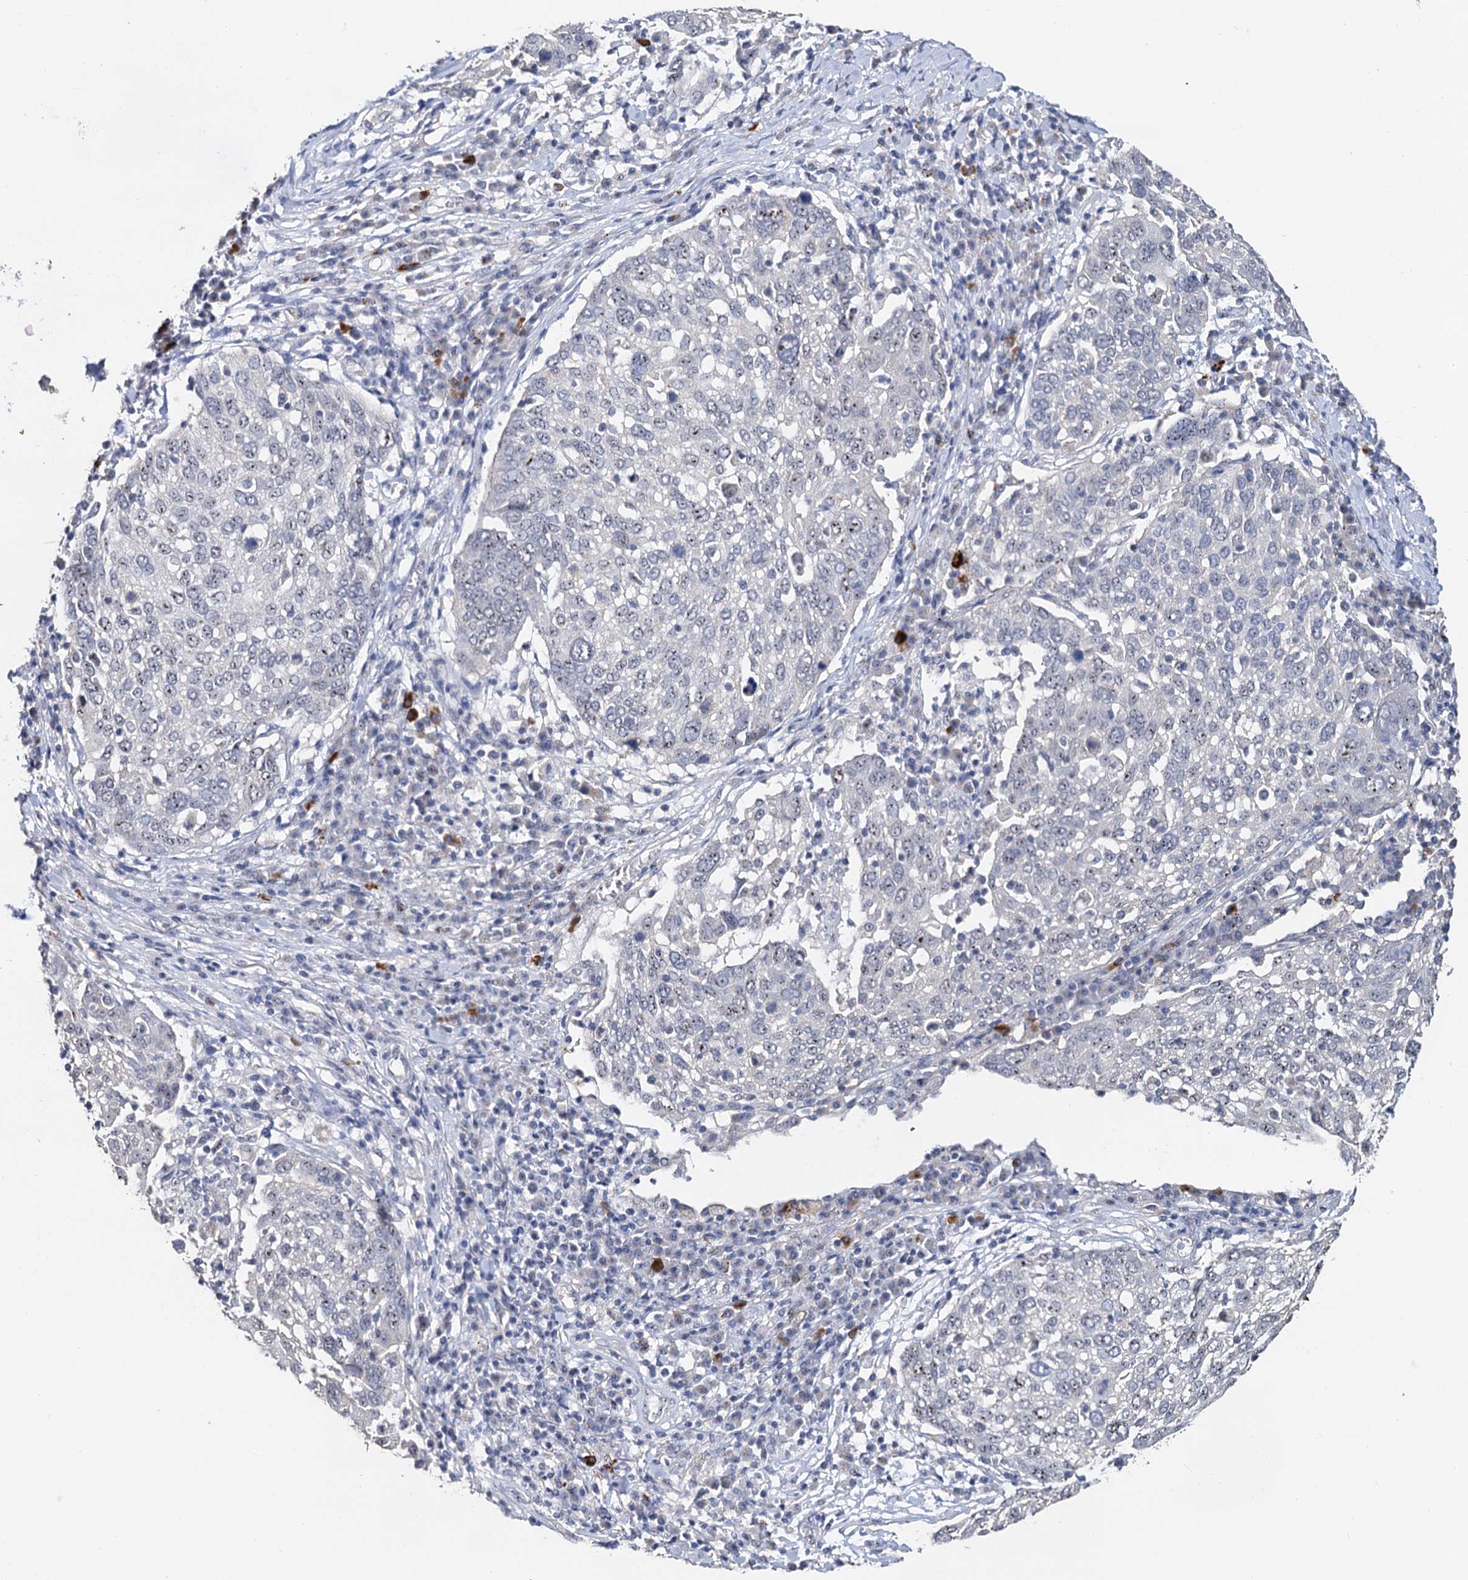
{"staining": {"intensity": "weak", "quantity": "25%-75%", "location": "nuclear"}, "tissue": "lung cancer", "cell_type": "Tumor cells", "image_type": "cancer", "snomed": [{"axis": "morphology", "description": "Squamous cell carcinoma, NOS"}, {"axis": "topography", "description": "Lung"}], "caption": "Human squamous cell carcinoma (lung) stained for a protein (brown) exhibits weak nuclear positive expression in approximately 25%-75% of tumor cells.", "gene": "C2CD3", "patient": {"sex": "male", "age": 65}}